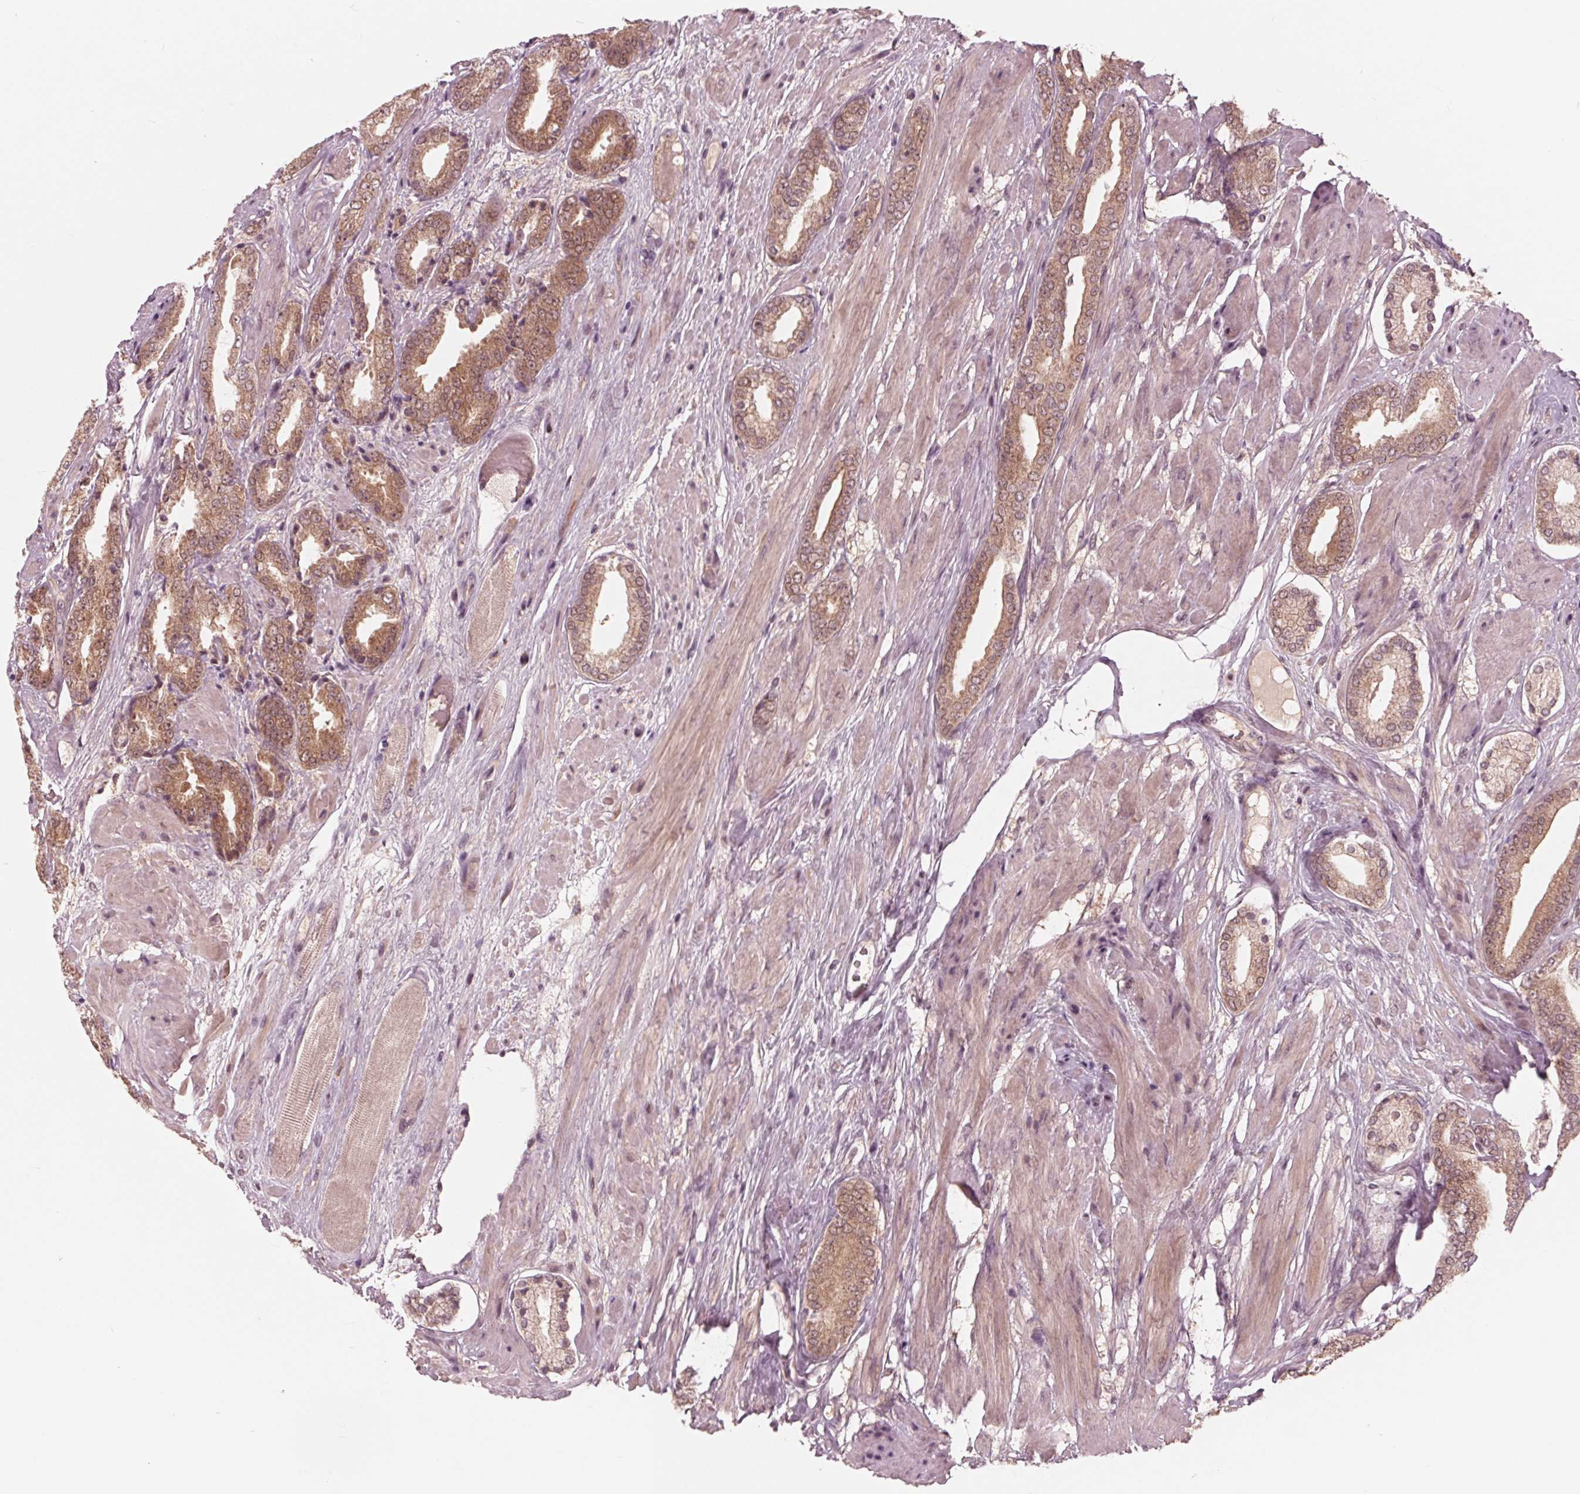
{"staining": {"intensity": "moderate", "quantity": ">75%", "location": "cytoplasmic/membranous"}, "tissue": "prostate cancer", "cell_type": "Tumor cells", "image_type": "cancer", "snomed": [{"axis": "morphology", "description": "Adenocarcinoma, High grade"}, {"axis": "topography", "description": "Prostate"}], "caption": "Immunohistochemistry (DAB (3,3'-diaminobenzidine)) staining of human prostate cancer displays moderate cytoplasmic/membranous protein positivity in approximately >75% of tumor cells. The staining was performed using DAB (3,3'-diaminobenzidine), with brown indicating positive protein expression. Nuclei are stained blue with hematoxylin.", "gene": "UBALD1", "patient": {"sex": "male", "age": 56}}